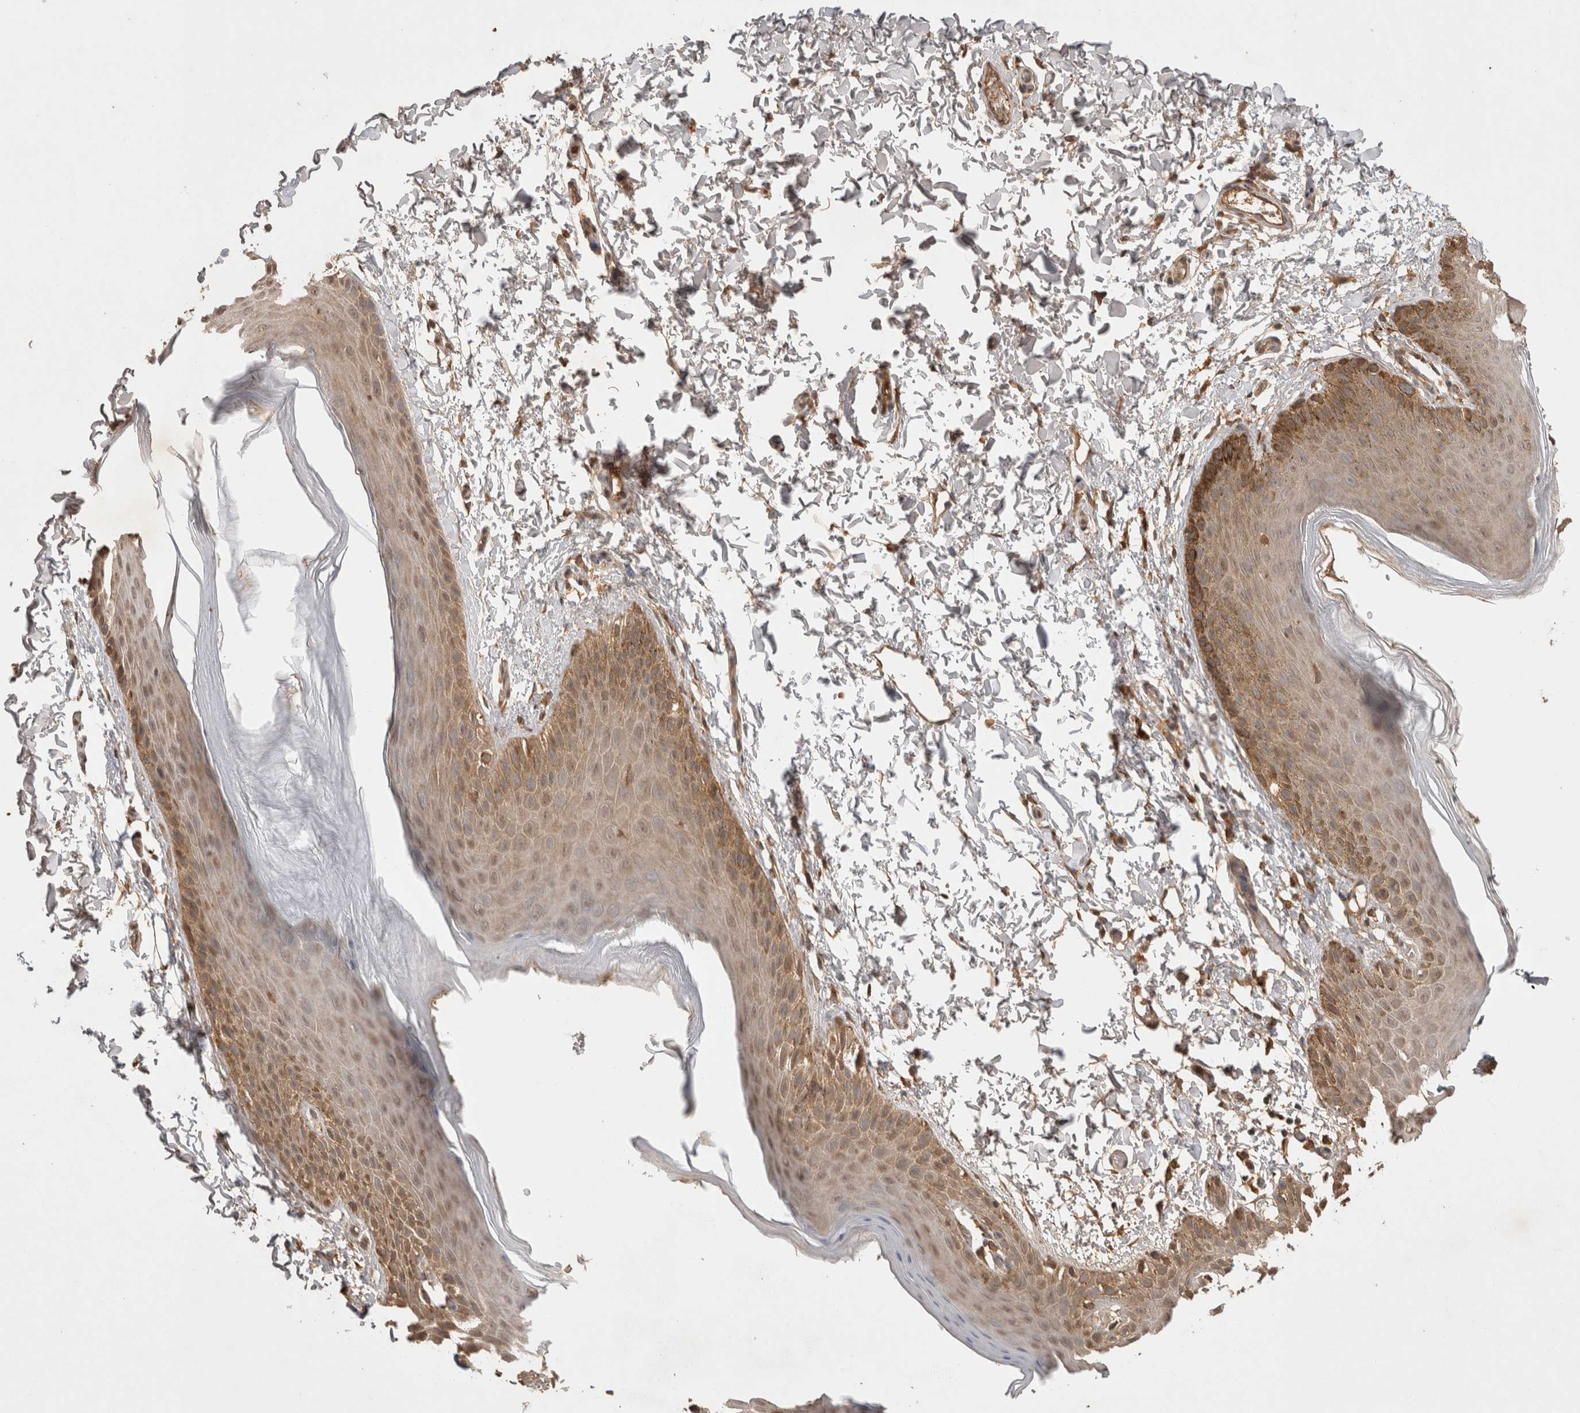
{"staining": {"intensity": "moderate", "quantity": ">75%", "location": "cytoplasmic/membranous"}, "tissue": "skin", "cell_type": "Epidermal cells", "image_type": "normal", "snomed": [{"axis": "morphology", "description": "Normal tissue, NOS"}, {"axis": "topography", "description": "Anal"}, {"axis": "topography", "description": "Peripheral nerve tissue"}], "caption": "Skin stained with a protein marker shows moderate staining in epidermal cells.", "gene": "PRMT3", "patient": {"sex": "male", "age": 44}}